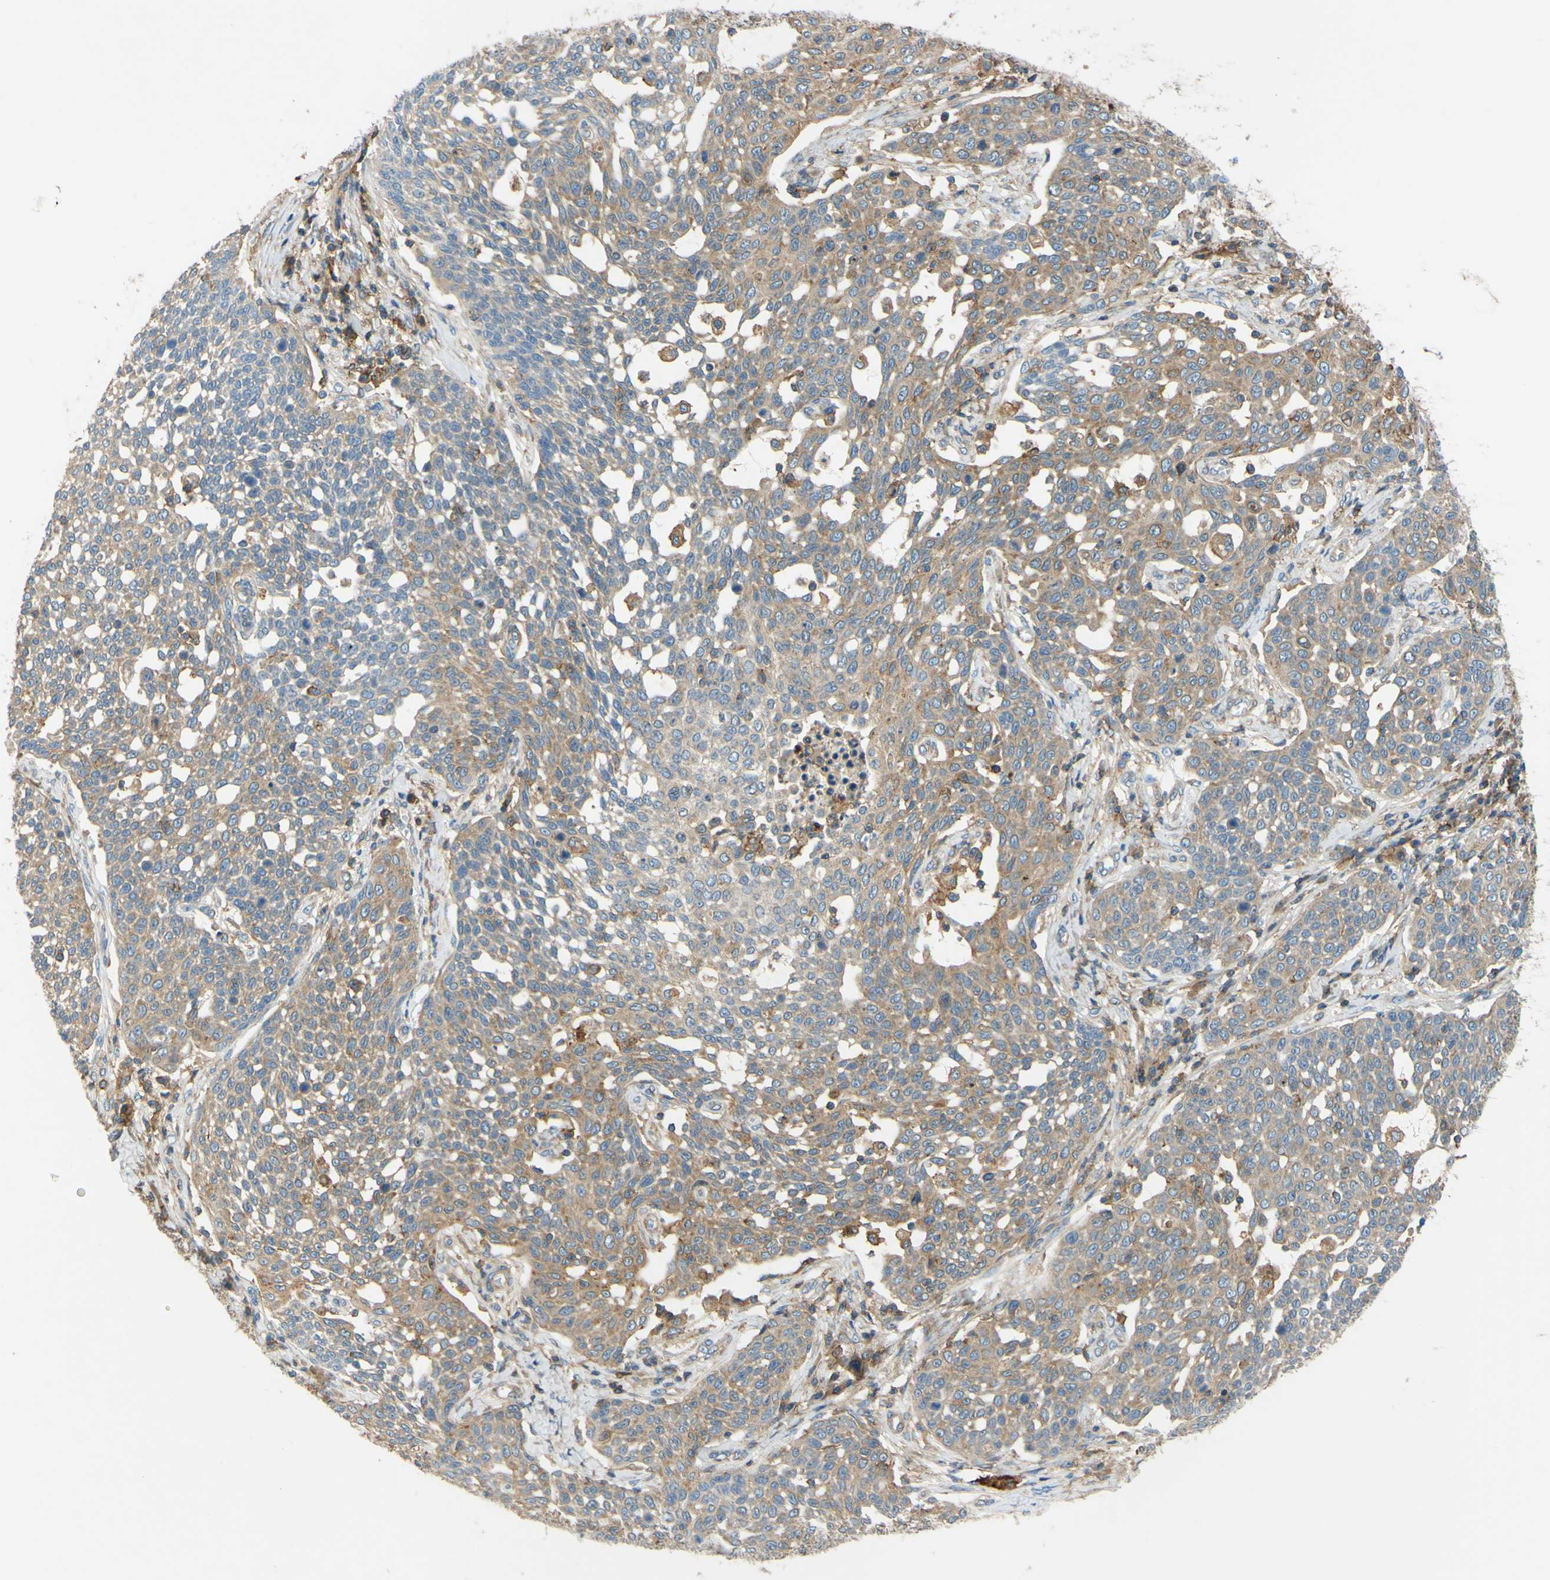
{"staining": {"intensity": "weak", "quantity": "25%-75%", "location": "cytoplasmic/membranous"}, "tissue": "cervical cancer", "cell_type": "Tumor cells", "image_type": "cancer", "snomed": [{"axis": "morphology", "description": "Squamous cell carcinoma, NOS"}, {"axis": "topography", "description": "Cervix"}], "caption": "This is a photomicrograph of immunohistochemistry (IHC) staining of squamous cell carcinoma (cervical), which shows weak staining in the cytoplasmic/membranous of tumor cells.", "gene": "POR", "patient": {"sex": "female", "age": 34}}